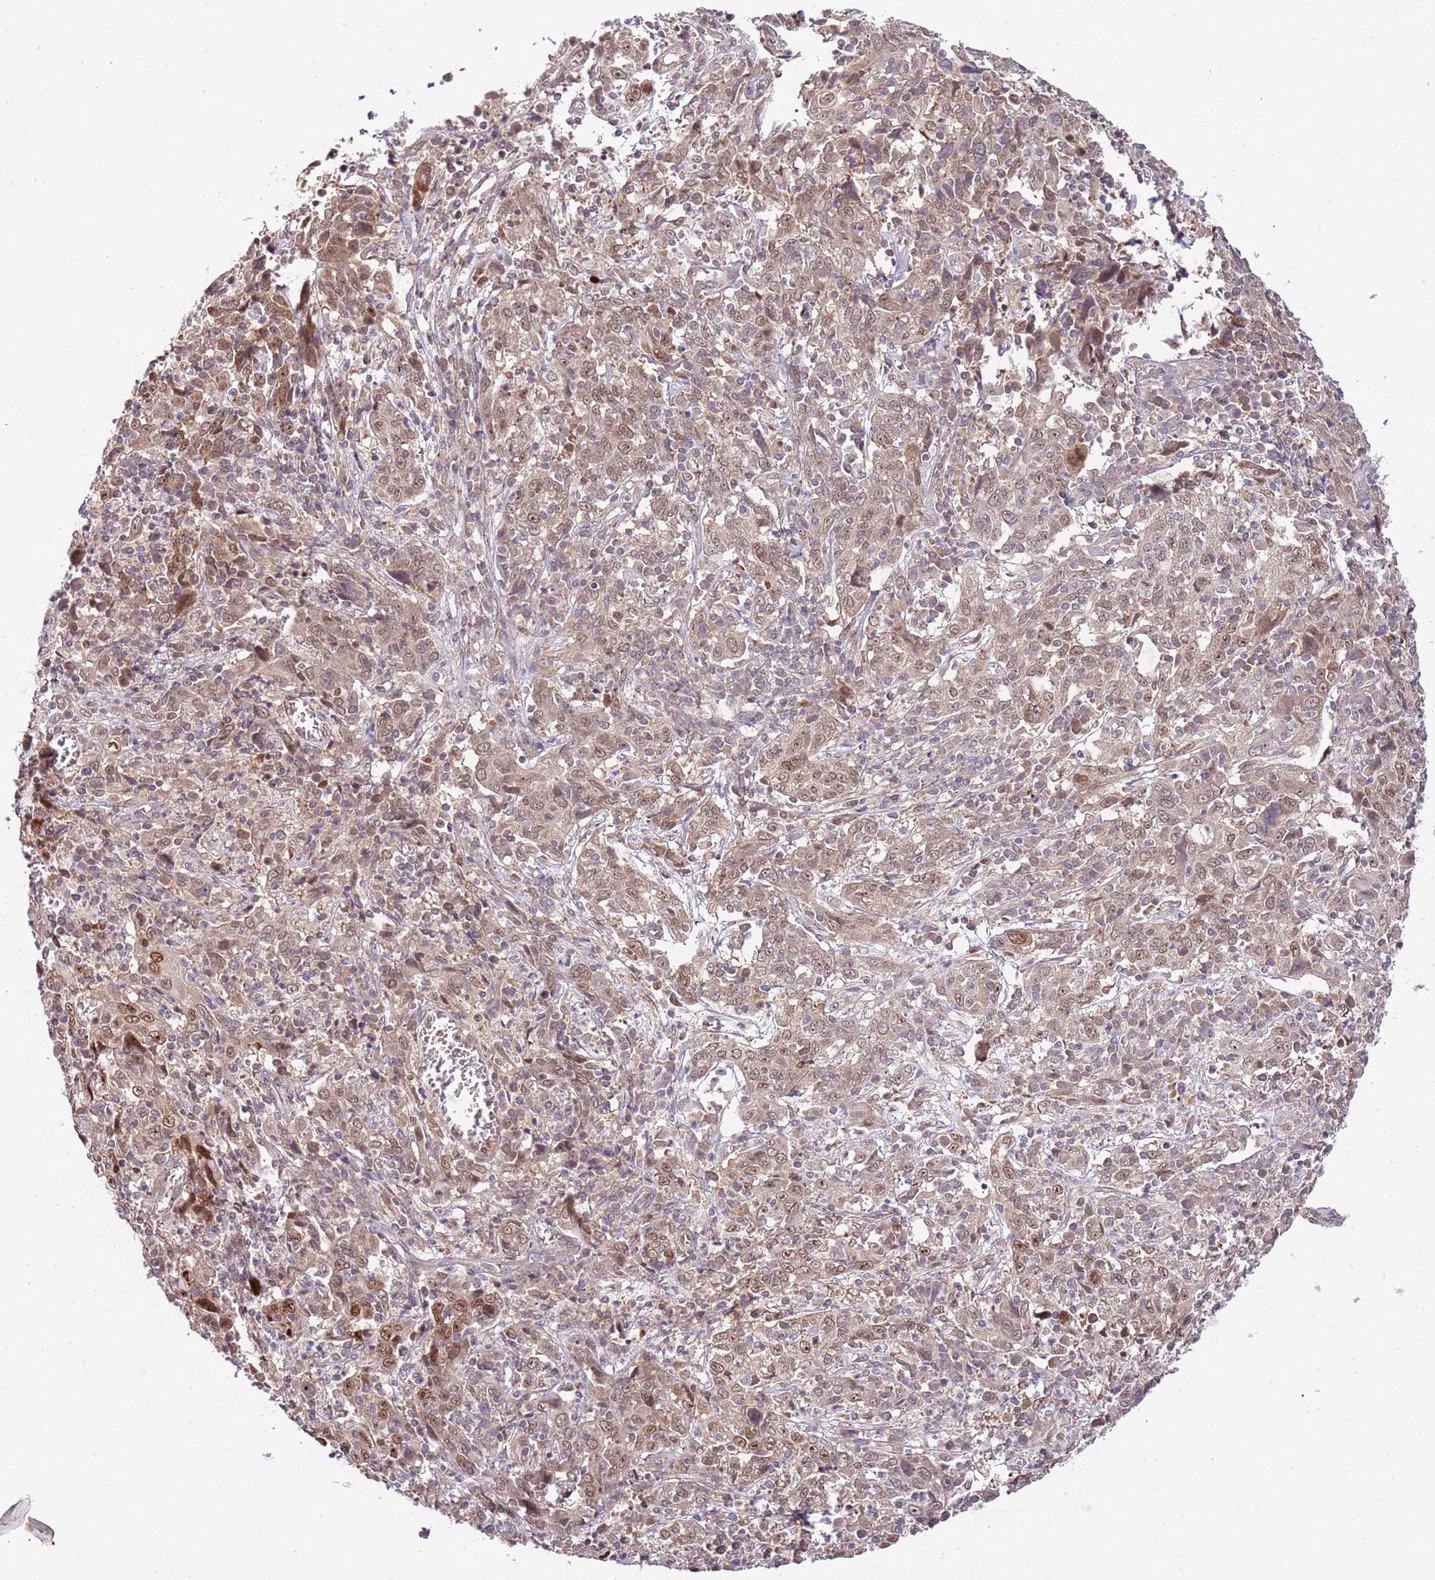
{"staining": {"intensity": "moderate", "quantity": ">75%", "location": "cytoplasmic/membranous,nuclear"}, "tissue": "cervical cancer", "cell_type": "Tumor cells", "image_type": "cancer", "snomed": [{"axis": "morphology", "description": "Squamous cell carcinoma, NOS"}, {"axis": "topography", "description": "Cervix"}], "caption": "Cervical cancer (squamous cell carcinoma) stained with IHC demonstrates moderate cytoplasmic/membranous and nuclear positivity in about >75% of tumor cells. (brown staining indicates protein expression, while blue staining denotes nuclei).", "gene": "CHD1", "patient": {"sex": "female", "age": 46}}